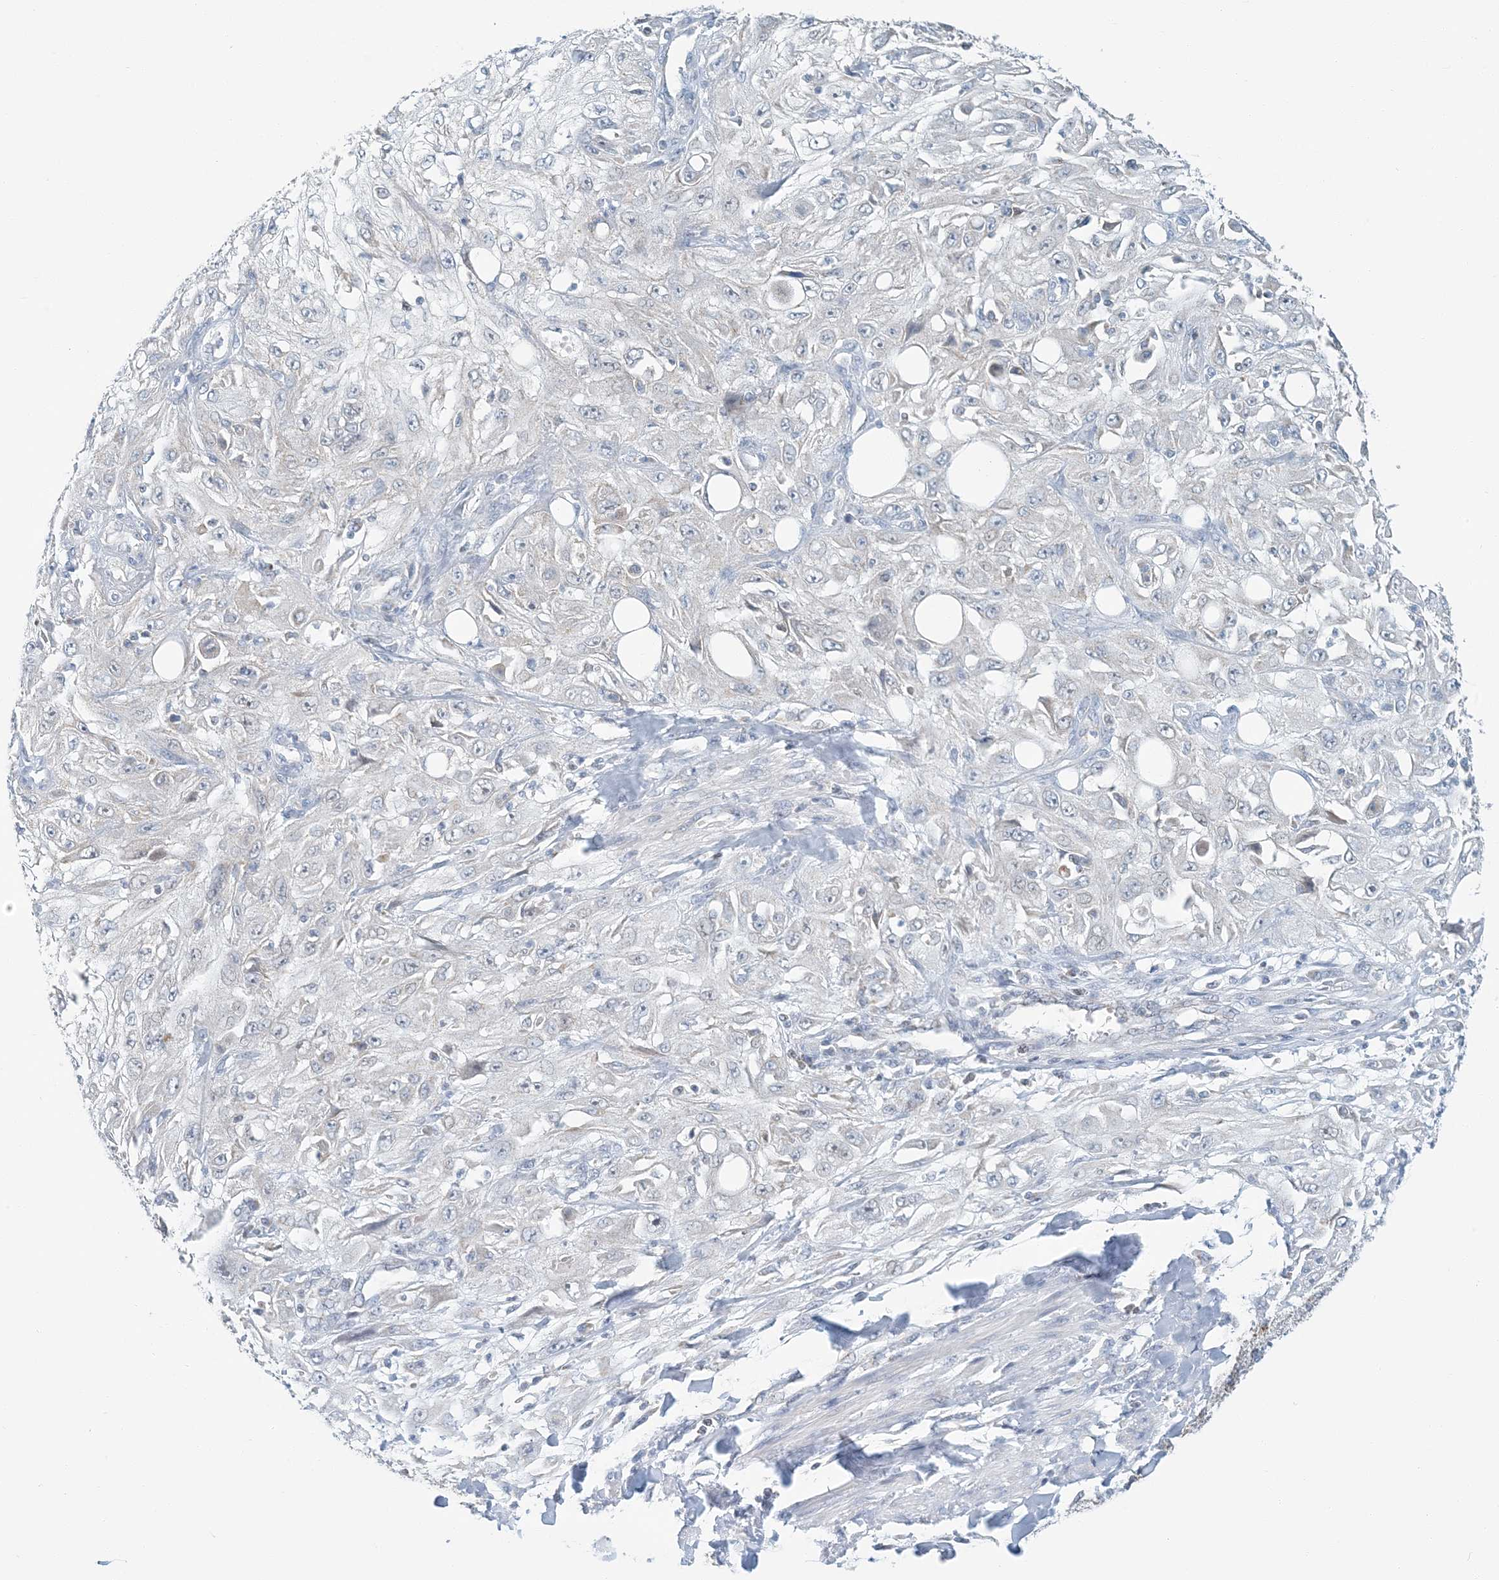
{"staining": {"intensity": "negative", "quantity": "none", "location": "none"}, "tissue": "skin cancer", "cell_type": "Tumor cells", "image_type": "cancer", "snomed": [{"axis": "morphology", "description": "Squamous cell carcinoma, NOS"}, {"axis": "topography", "description": "Skin"}], "caption": "Skin squamous cell carcinoma stained for a protein using immunohistochemistry shows no positivity tumor cells.", "gene": "BDH1", "patient": {"sex": "male", "age": 75}}